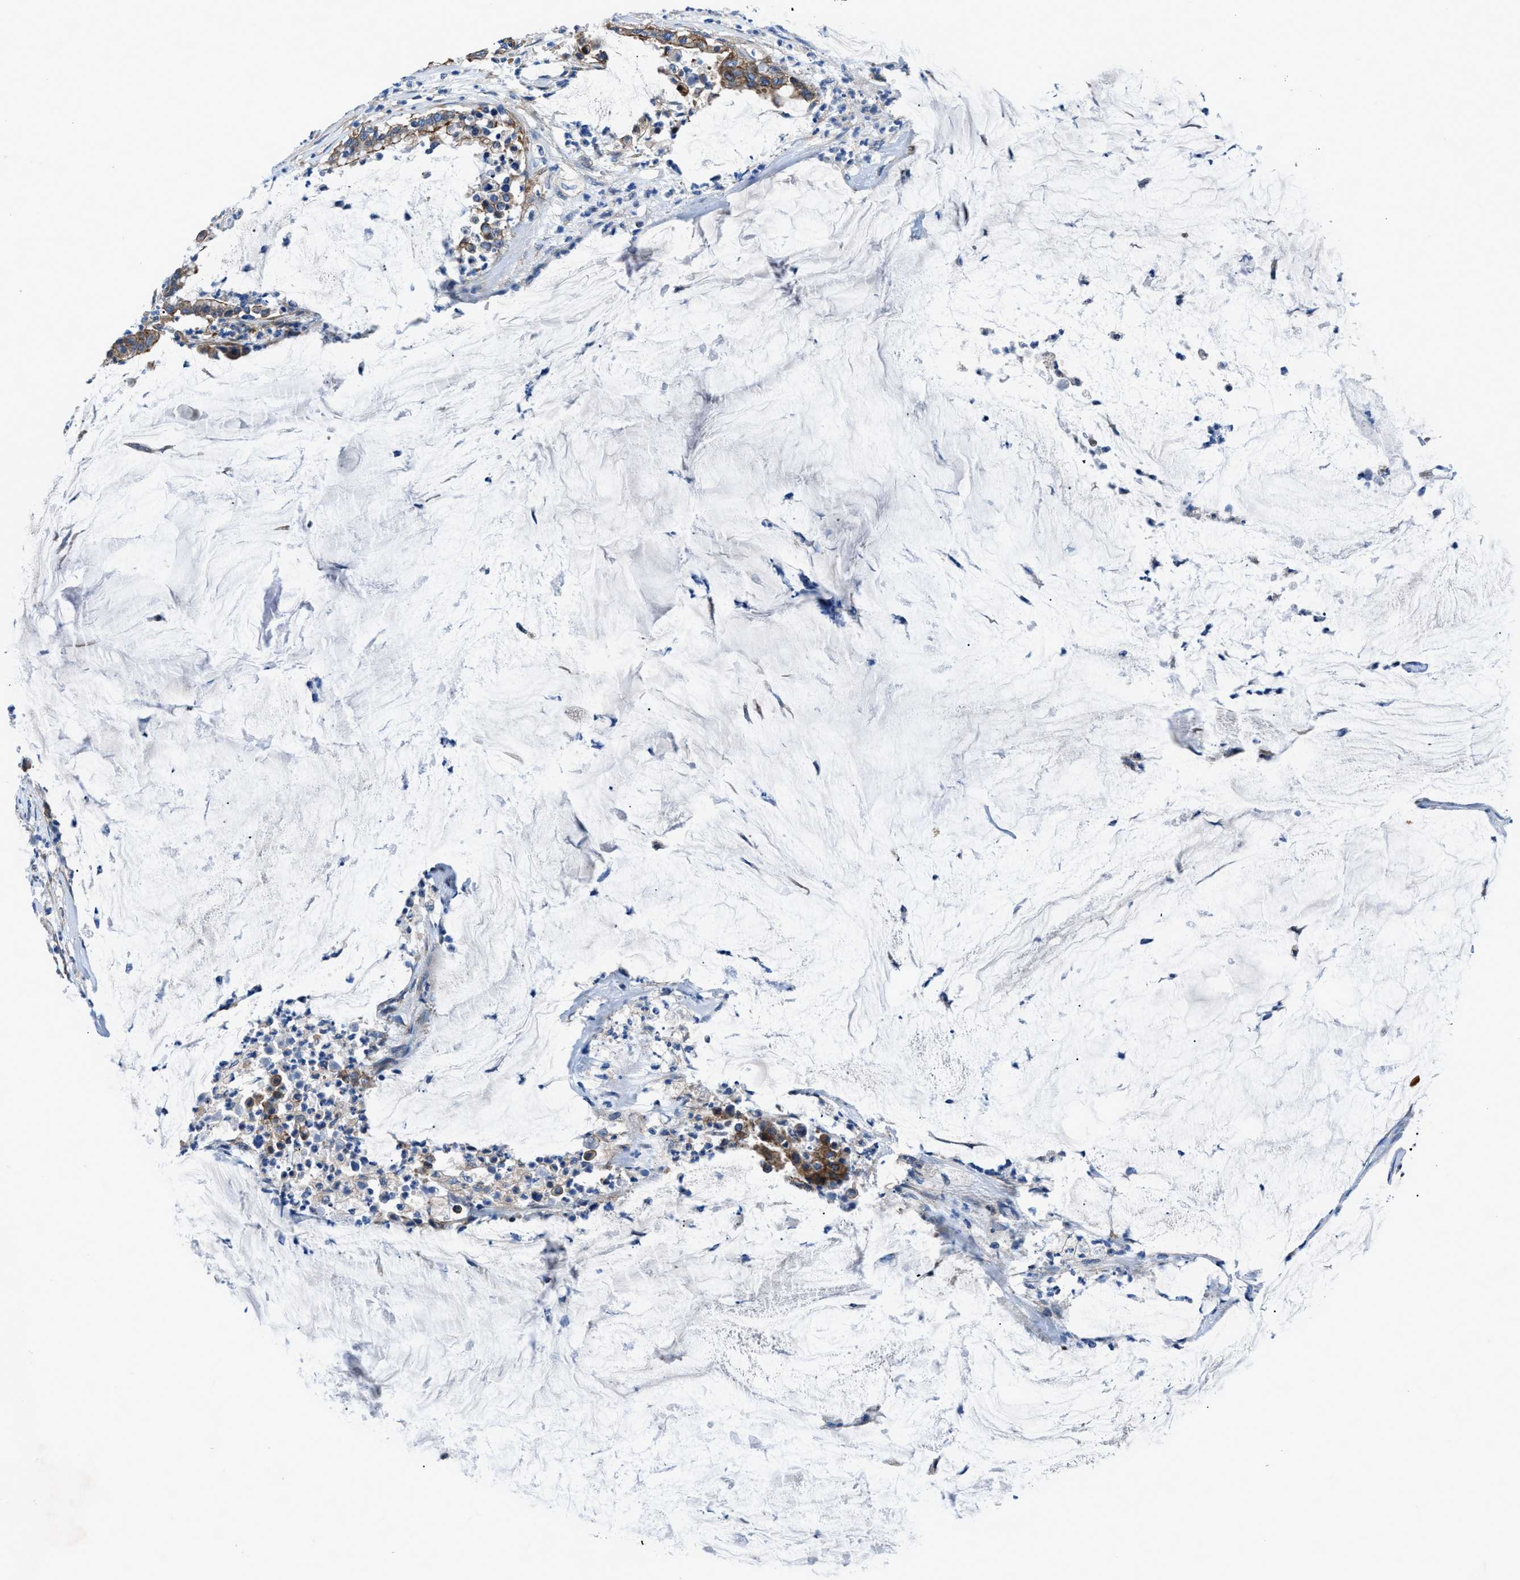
{"staining": {"intensity": "strong", "quantity": ">75%", "location": "cytoplasmic/membranous"}, "tissue": "pancreatic cancer", "cell_type": "Tumor cells", "image_type": "cancer", "snomed": [{"axis": "morphology", "description": "Adenocarcinoma, NOS"}, {"axis": "topography", "description": "Pancreas"}], "caption": "Immunohistochemistry (IHC) (DAB (3,3'-diaminobenzidine)) staining of adenocarcinoma (pancreatic) exhibits strong cytoplasmic/membranous protein staining in approximately >75% of tumor cells.", "gene": "TRIP4", "patient": {"sex": "male", "age": 41}}